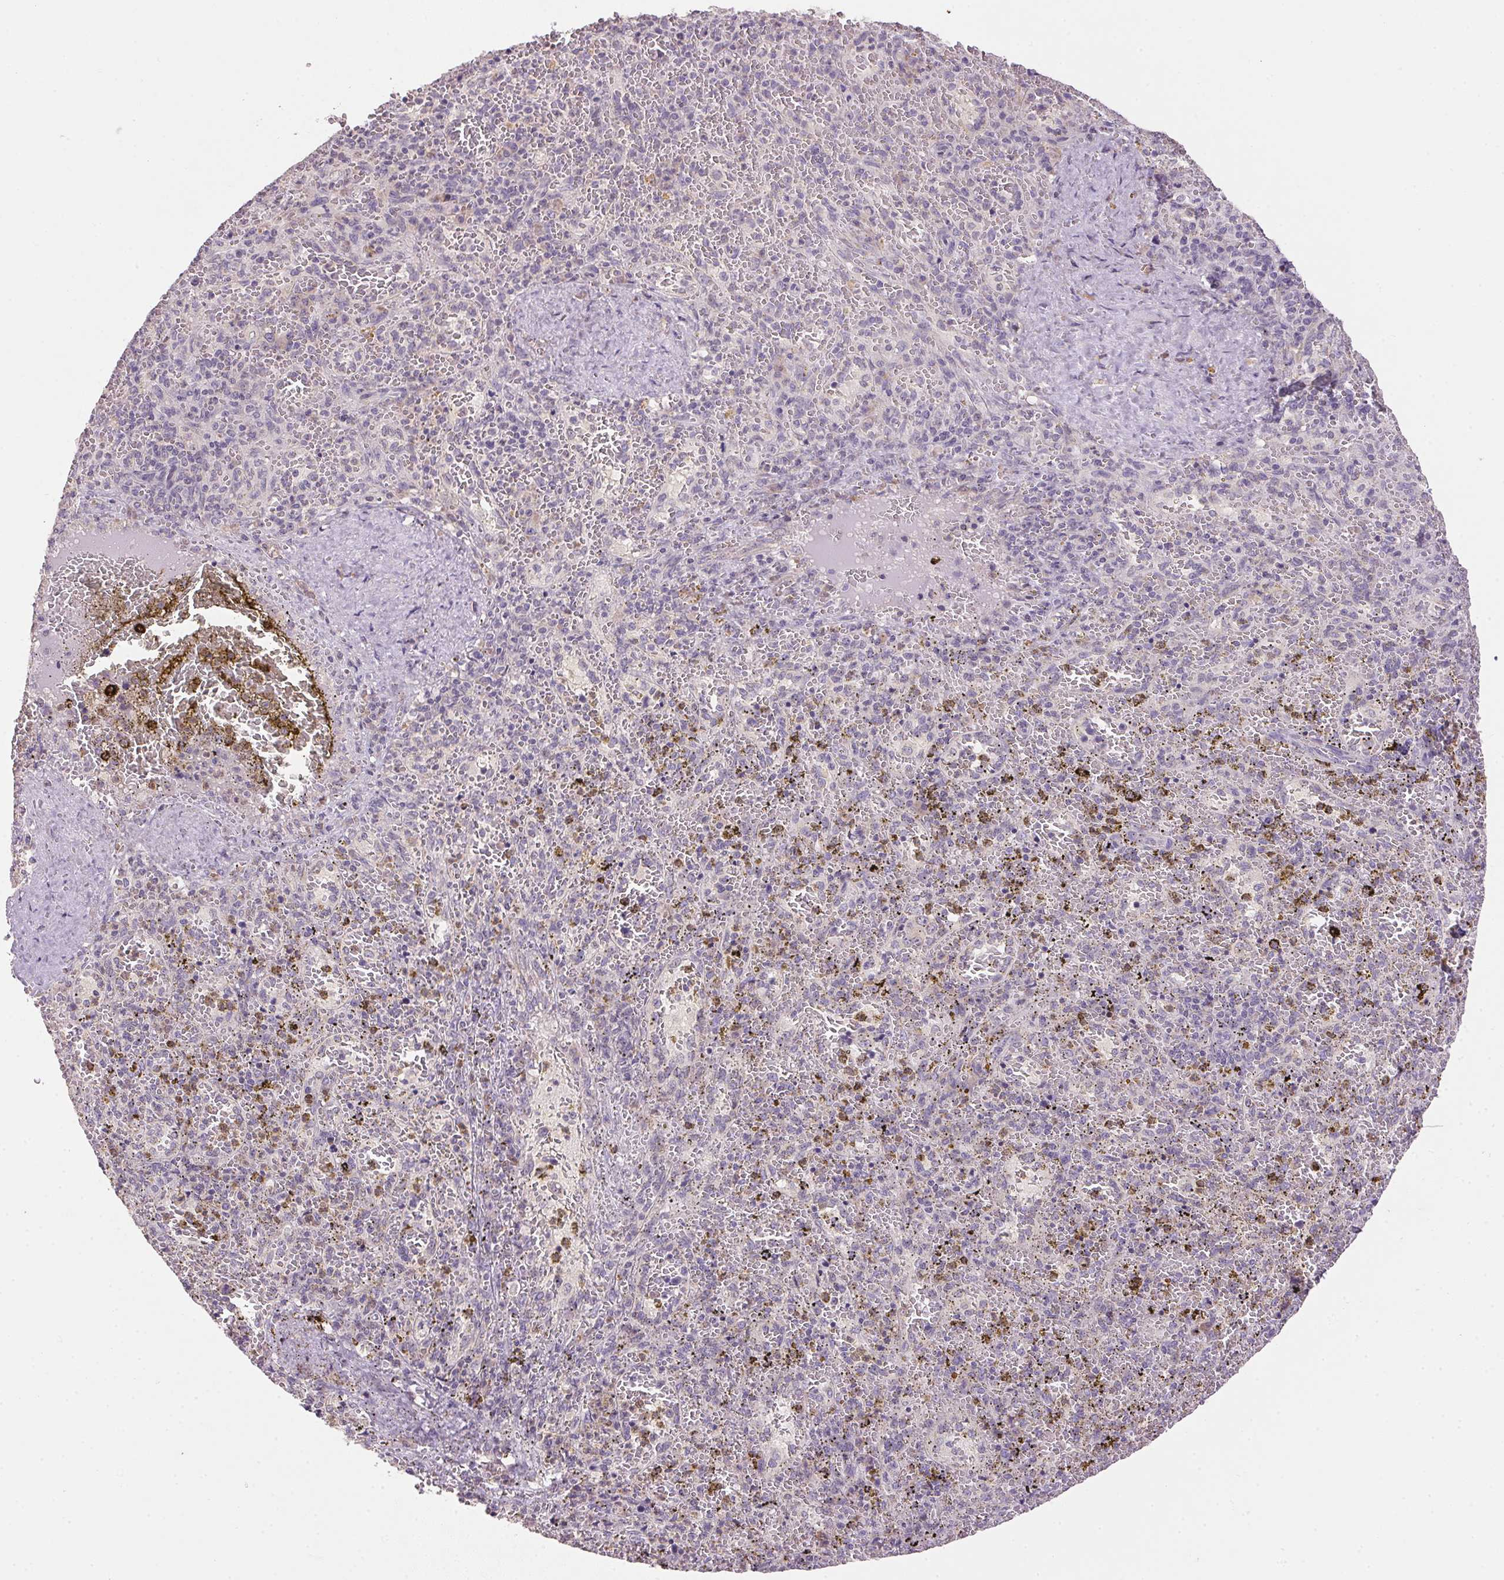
{"staining": {"intensity": "negative", "quantity": "none", "location": "none"}, "tissue": "spleen", "cell_type": "Cells in red pulp", "image_type": "normal", "snomed": [{"axis": "morphology", "description": "Normal tissue, NOS"}, {"axis": "topography", "description": "Spleen"}], "caption": "Protein analysis of unremarkable spleen reveals no significant positivity in cells in red pulp.", "gene": "SPACA9", "patient": {"sex": "female", "age": 50}}